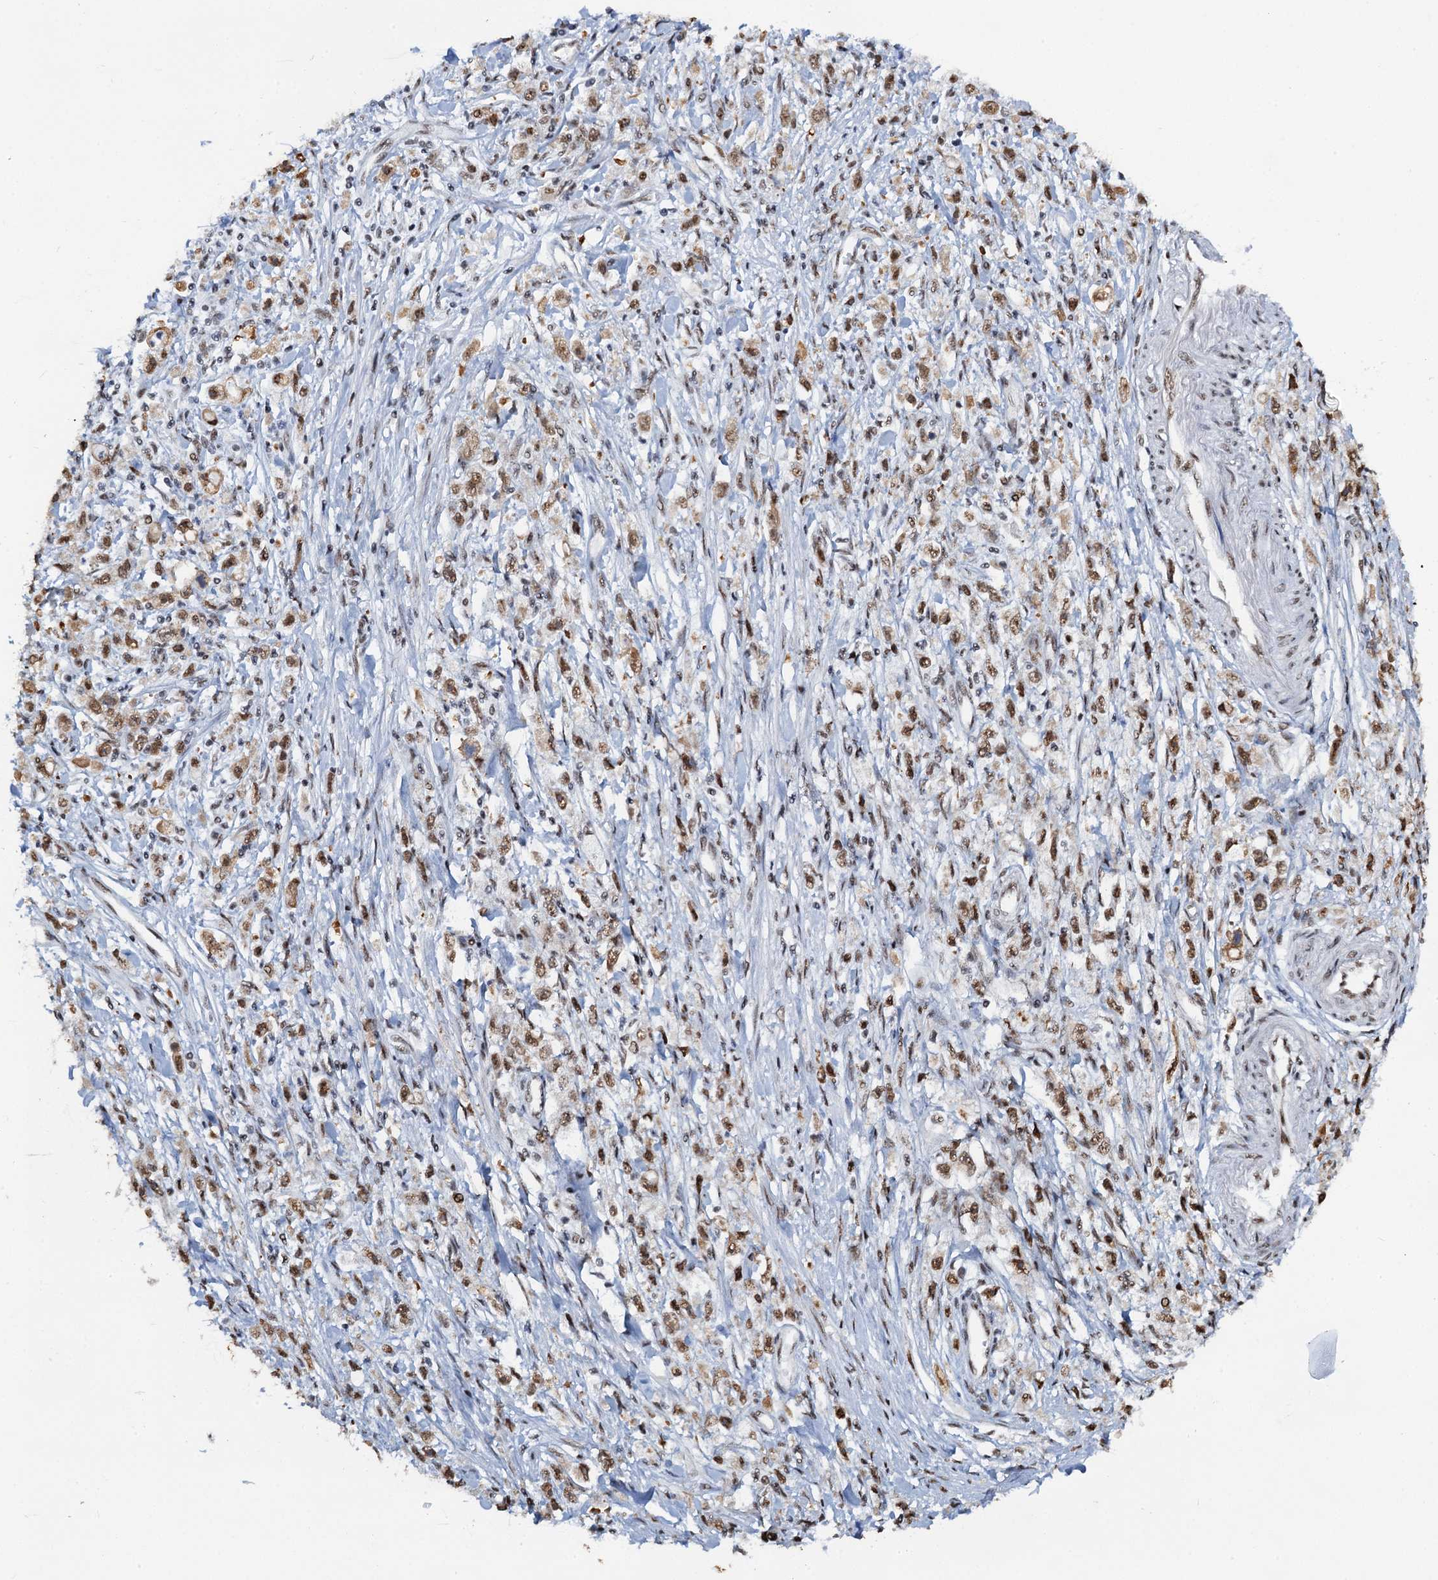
{"staining": {"intensity": "moderate", "quantity": "25%-75%", "location": "nuclear"}, "tissue": "stomach cancer", "cell_type": "Tumor cells", "image_type": "cancer", "snomed": [{"axis": "morphology", "description": "Adenocarcinoma, NOS"}, {"axis": "topography", "description": "Stomach"}], "caption": "Protein staining reveals moderate nuclear staining in approximately 25%-75% of tumor cells in stomach cancer. Immunohistochemistry stains the protein in brown and the nuclei are stained blue.", "gene": "ZNF609", "patient": {"sex": "female", "age": 59}}